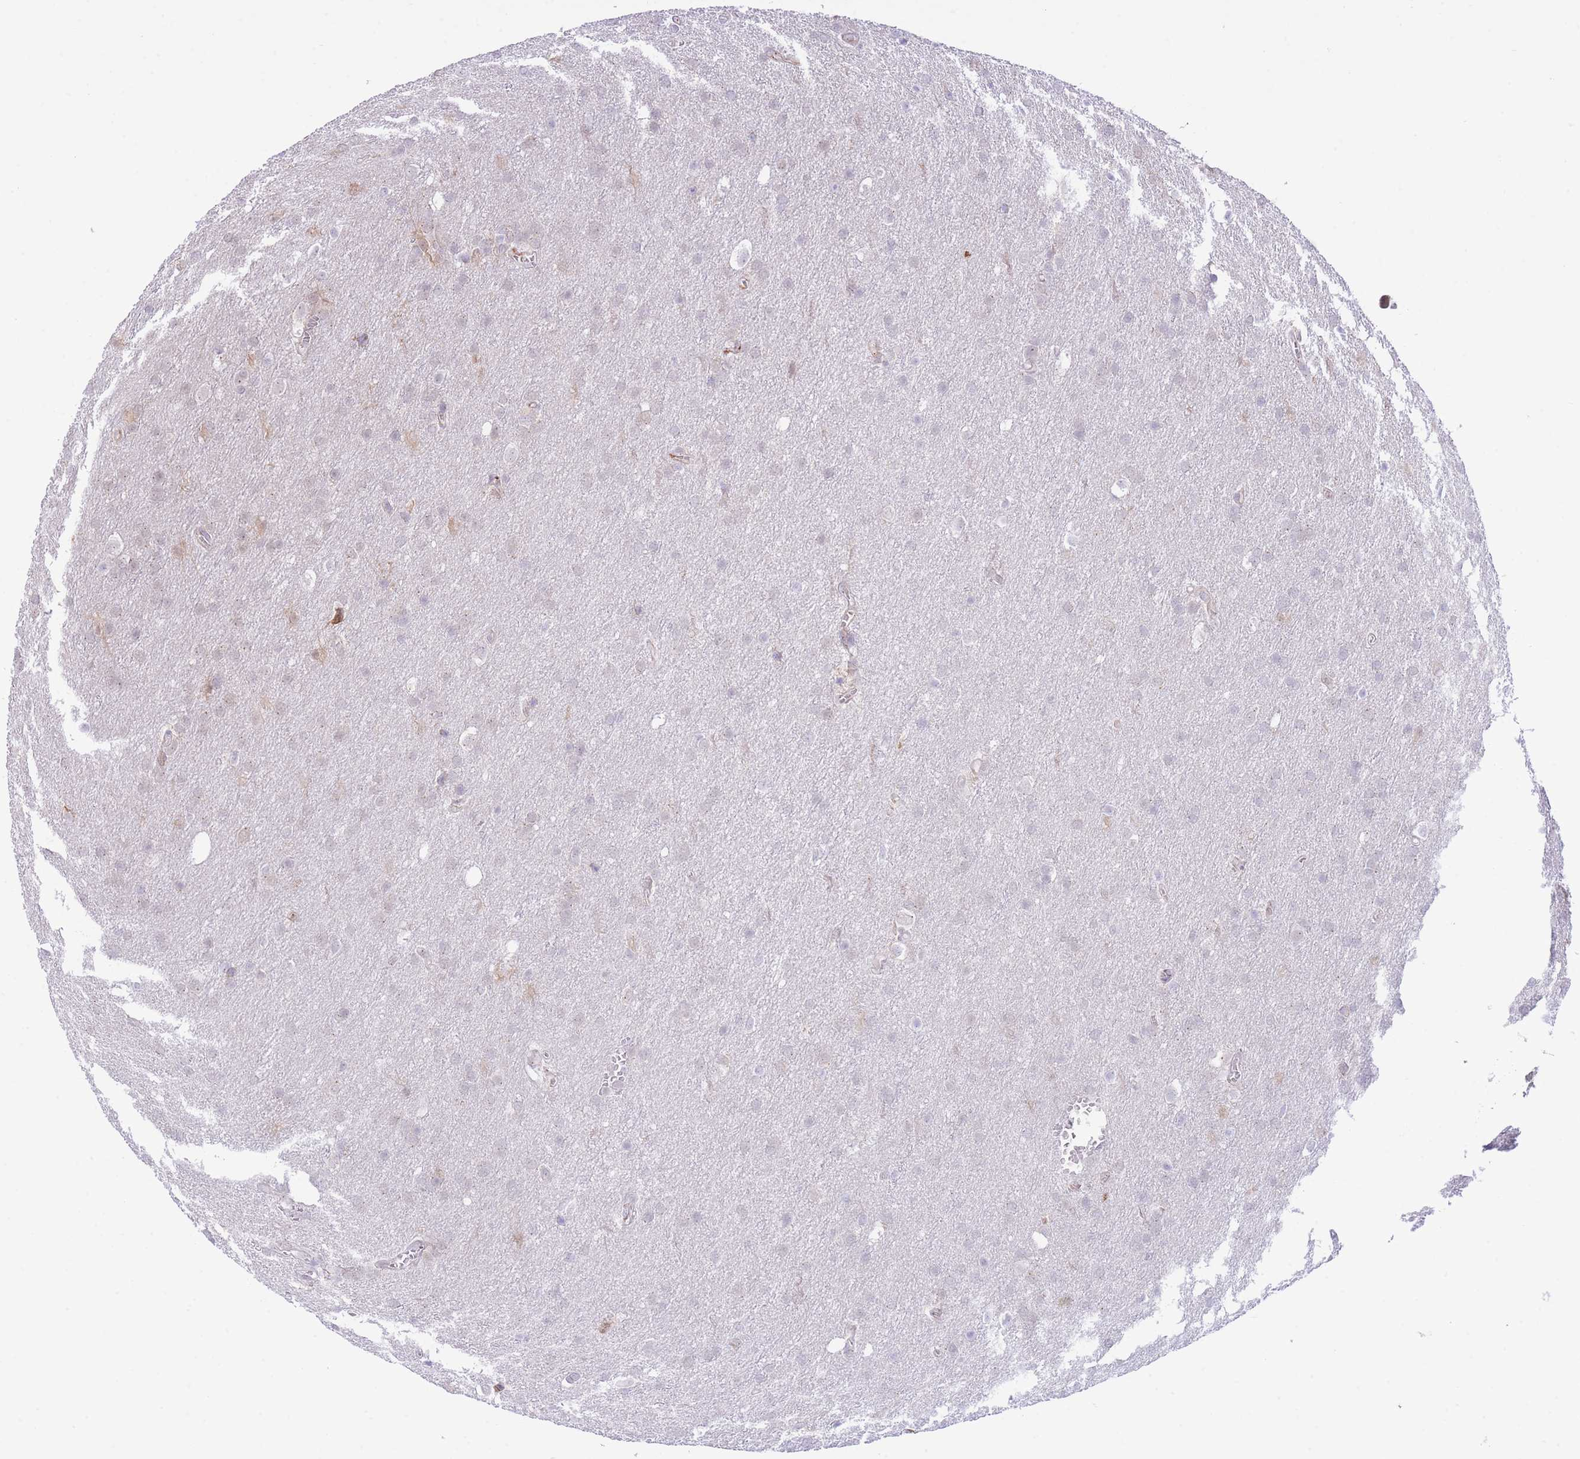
{"staining": {"intensity": "moderate", "quantity": "<25%", "location": "nuclear"}, "tissue": "glioma", "cell_type": "Tumor cells", "image_type": "cancer", "snomed": [{"axis": "morphology", "description": "Glioma, malignant, Low grade"}, {"axis": "topography", "description": "Brain"}], "caption": "Glioma was stained to show a protein in brown. There is low levels of moderate nuclear expression in about <25% of tumor cells. The protein is stained brown, and the nuclei are stained in blue (DAB (3,3'-diaminobenzidine) IHC with brightfield microscopy, high magnification).", "gene": "PSG8", "patient": {"sex": "female", "age": 32}}